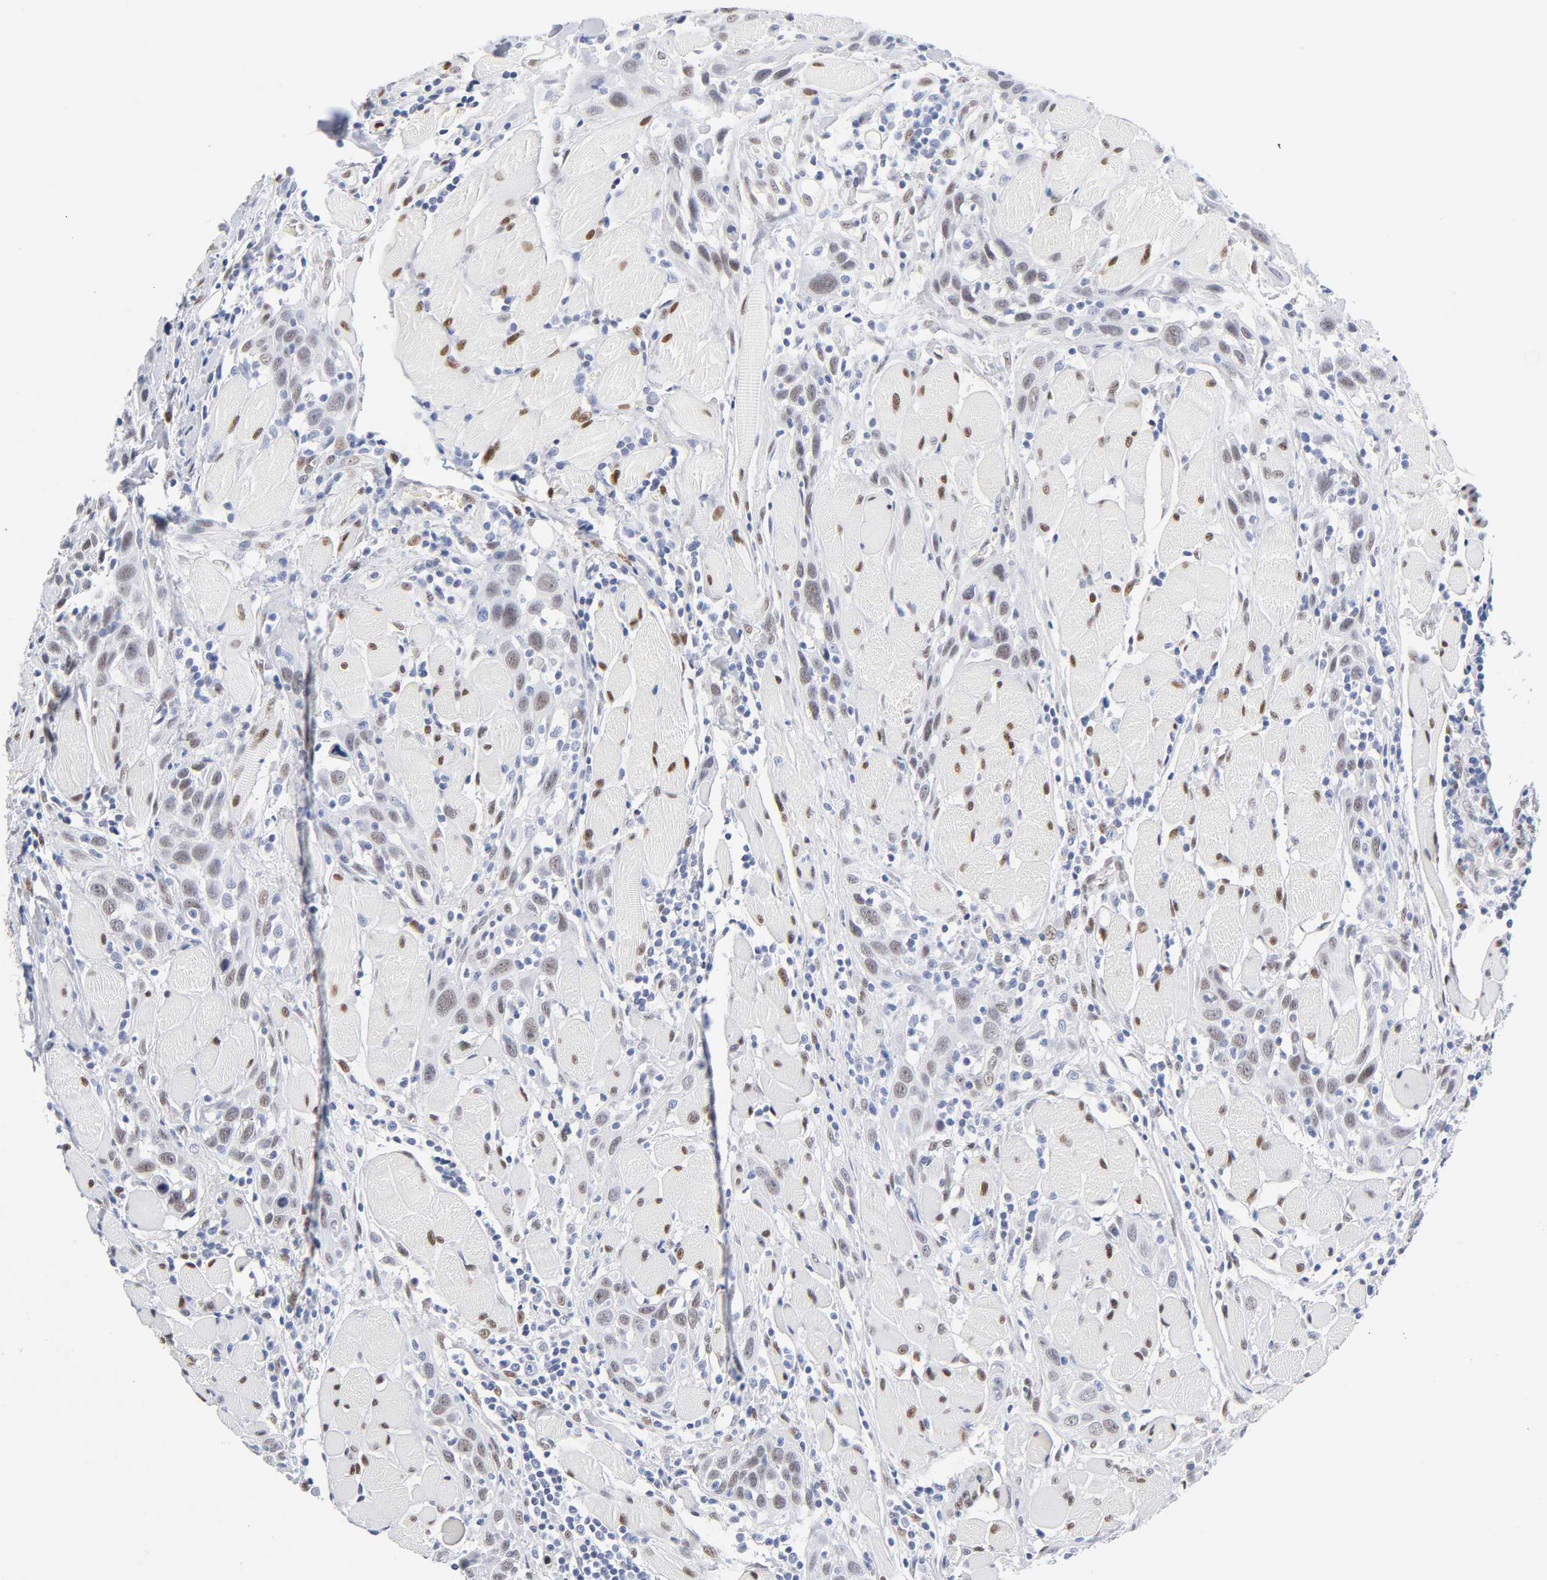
{"staining": {"intensity": "weak", "quantity": "25%-75%", "location": "nuclear"}, "tissue": "head and neck cancer", "cell_type": "Tumor cells", "image_type": "cancer", "snomed": [{"axis": "morphology", "description": "Squamous cell carcinoma, NOS"}, {"axis": "topography", "description": "Oral tissue"}, {"axis": "topography", "description": "Head-Neck"}], "caption": "Immunohistochemistry (IHC) staining of squamous cell carcinoma (head and neck), which demonstrates low levels of weak nuclear expression in about 25%-75% of tumor cells indicating weak nuclear protein positivity. The staining was performed using DAB (brown) for protein detection and nuclei were counterstained in hematoxylin (blue).", "gene": "NFIC", "patient": {"sex": "female", "age": 50}}